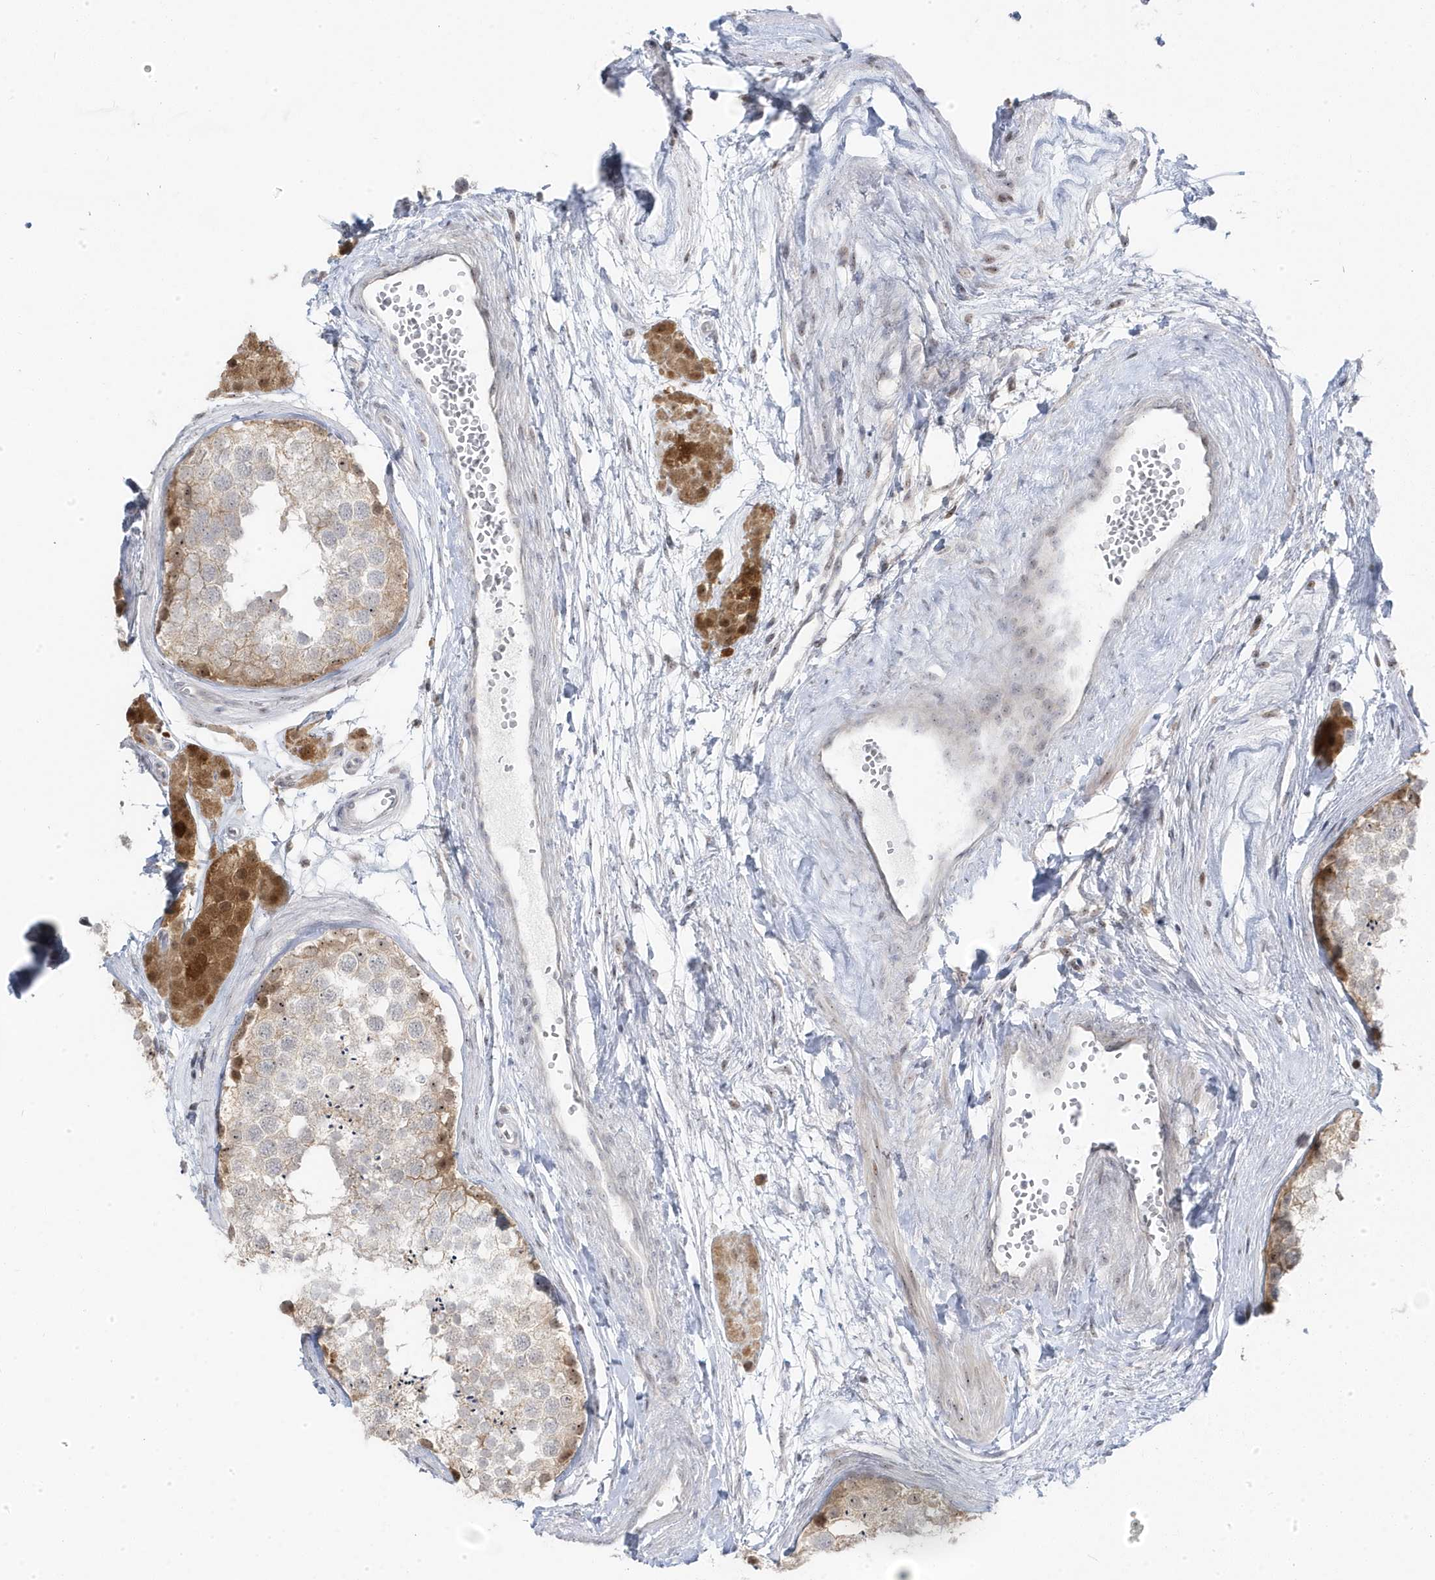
{"staining": {"intensity": "weak", "quantity": "<25%", "location": "cytoplasmic/membranous"}, "tissue": "testis", "cell_type": "Cells in seminiferous ducts", "image_type": "normal", "snomed": [{"axis": "morphology", "description": "Normal tissue, NOS"}, {"axis": "topography", "description": "Testis"}], "caption": "Micrograph shows no protein positivity in cells in seminiferous ducts of unremarkable testis. Brightfield microscopy of immunohistochemistry stained with DAB (brown) and hematoxylin (blue), captured at high magnification.", "gene": "TSEN15", "patient": {"sex": "male", "age": 56}}